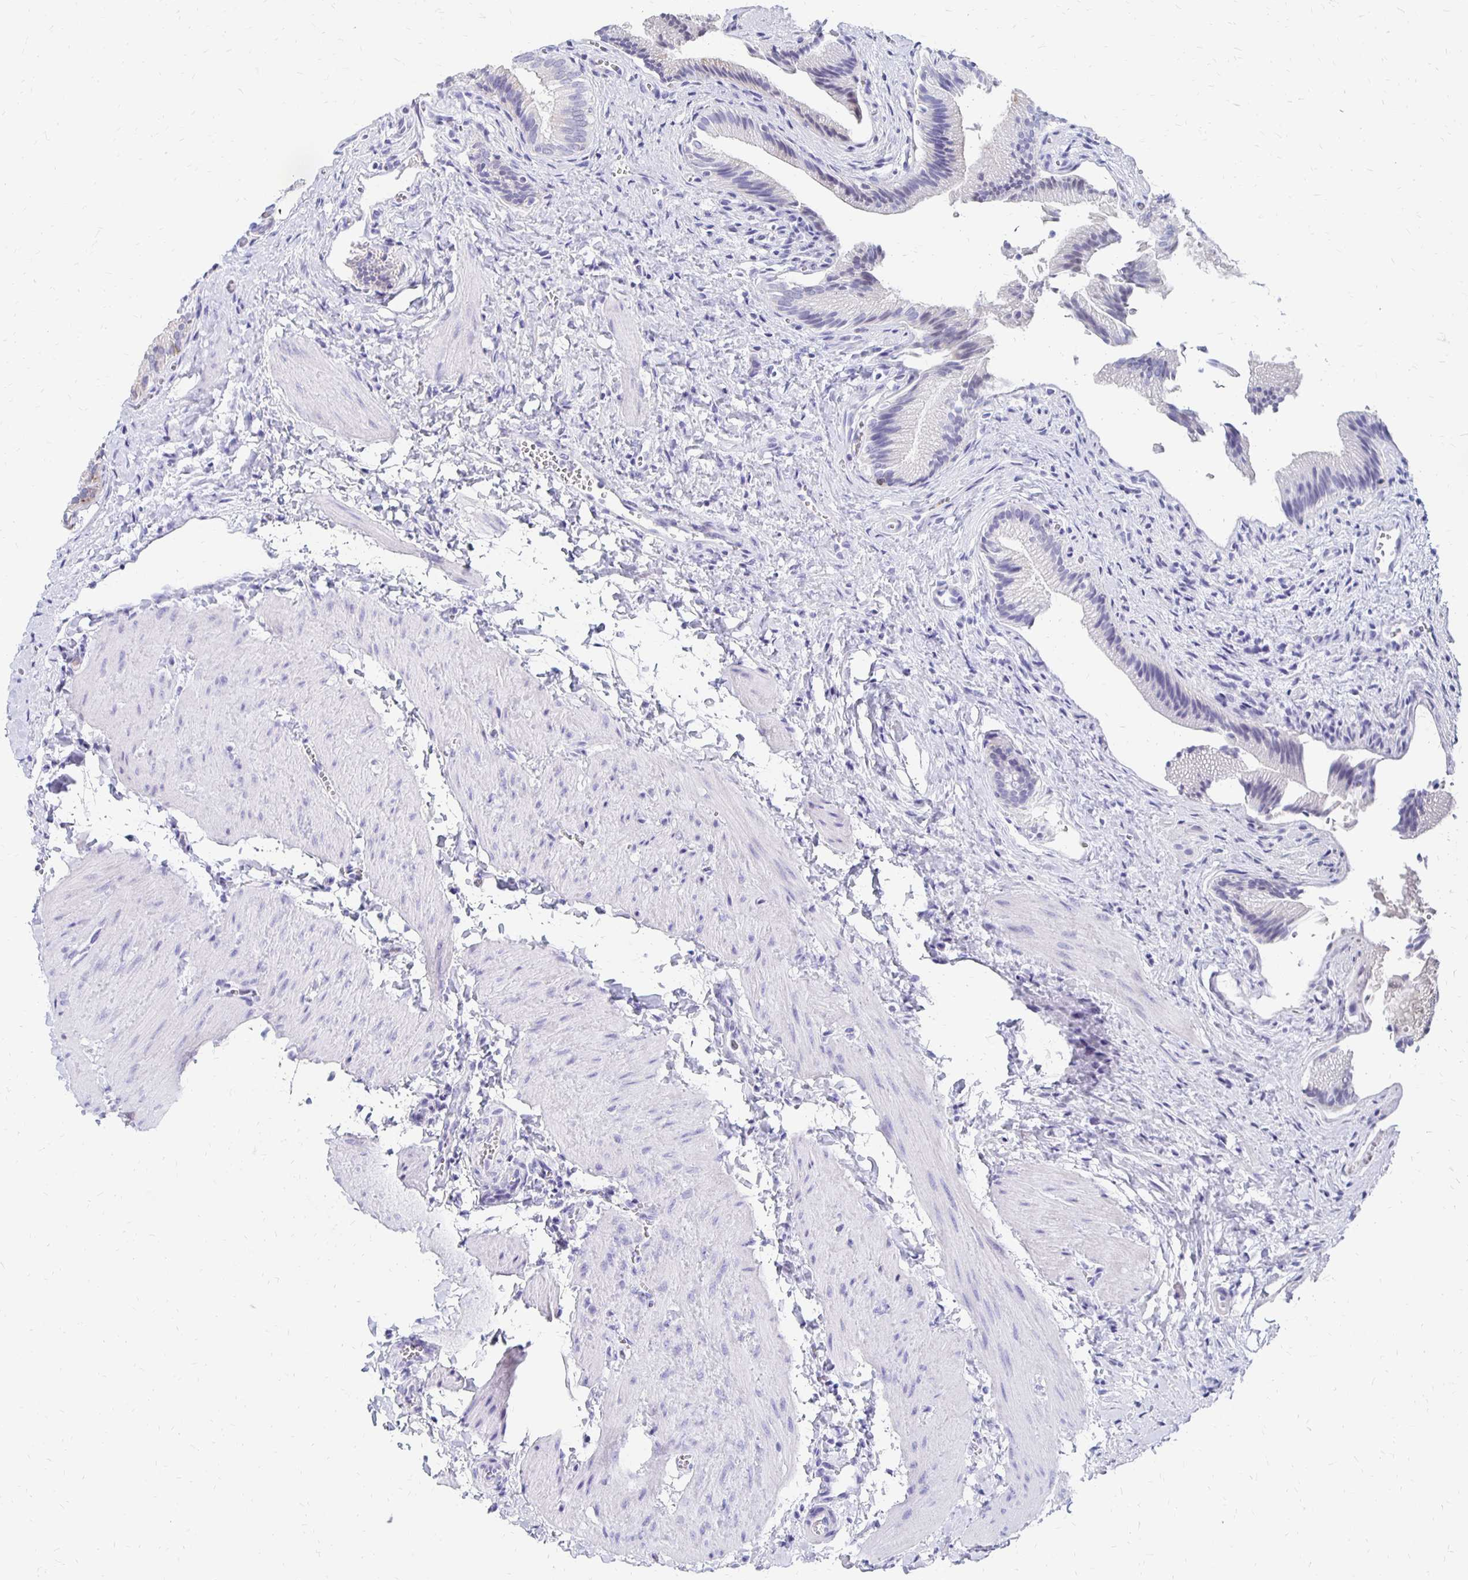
{"staining": {"intensity": "negative", "quantity": "none", "location": "none"}, "tissue": "gallbladder", "cell_type": "Glandular cells", "image_type": "normal", "snomed": [{"axis": "morphology", "description": "Normal tissue, NOS"}, {"axis": "topography", "description": "Gallbladder"}], "caption": "IHC histopathology image of unremarkable gallbladder: human gallbladder stained with DAB (3,3'-diaminobenzidine) exhibits no significant protein staining in glandular cells.", "gene": "SYT2", "patient": {"sex": "male", "age": 17}}